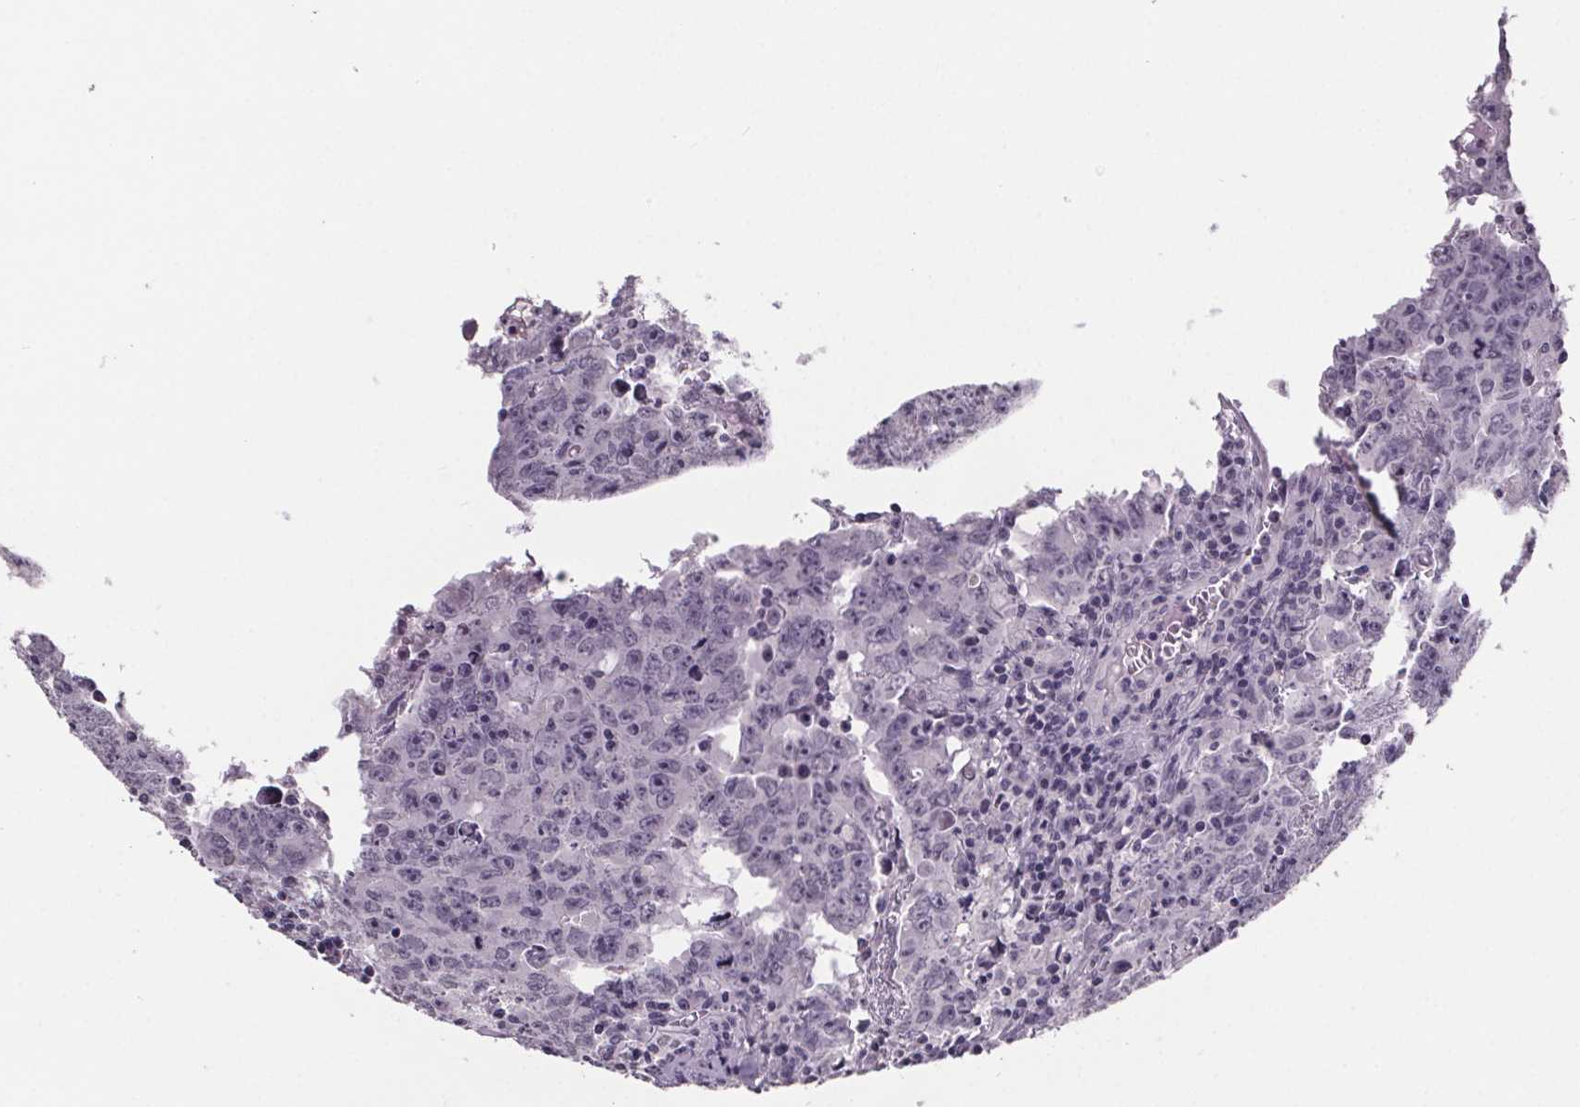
{"staining": {"intensity": "negative", "quantity": "none", "location": "none"}, "tissue": "testis cancer", "cell_type": "Tumor cells", "image_type": "cancer", "snomed": [{"axis": "morphology", "description": "Carcinoma, Embryonal, NOS"}, {"axis": "topography", "description": "Testis"}], "caption": "IHC image of human testis embryonal carcinoma stained for a protein (brown), which demonstrates no expression in tumor cells.", "gene": "NKX6-1", "patient": {"sex": "male", "age": 22}}